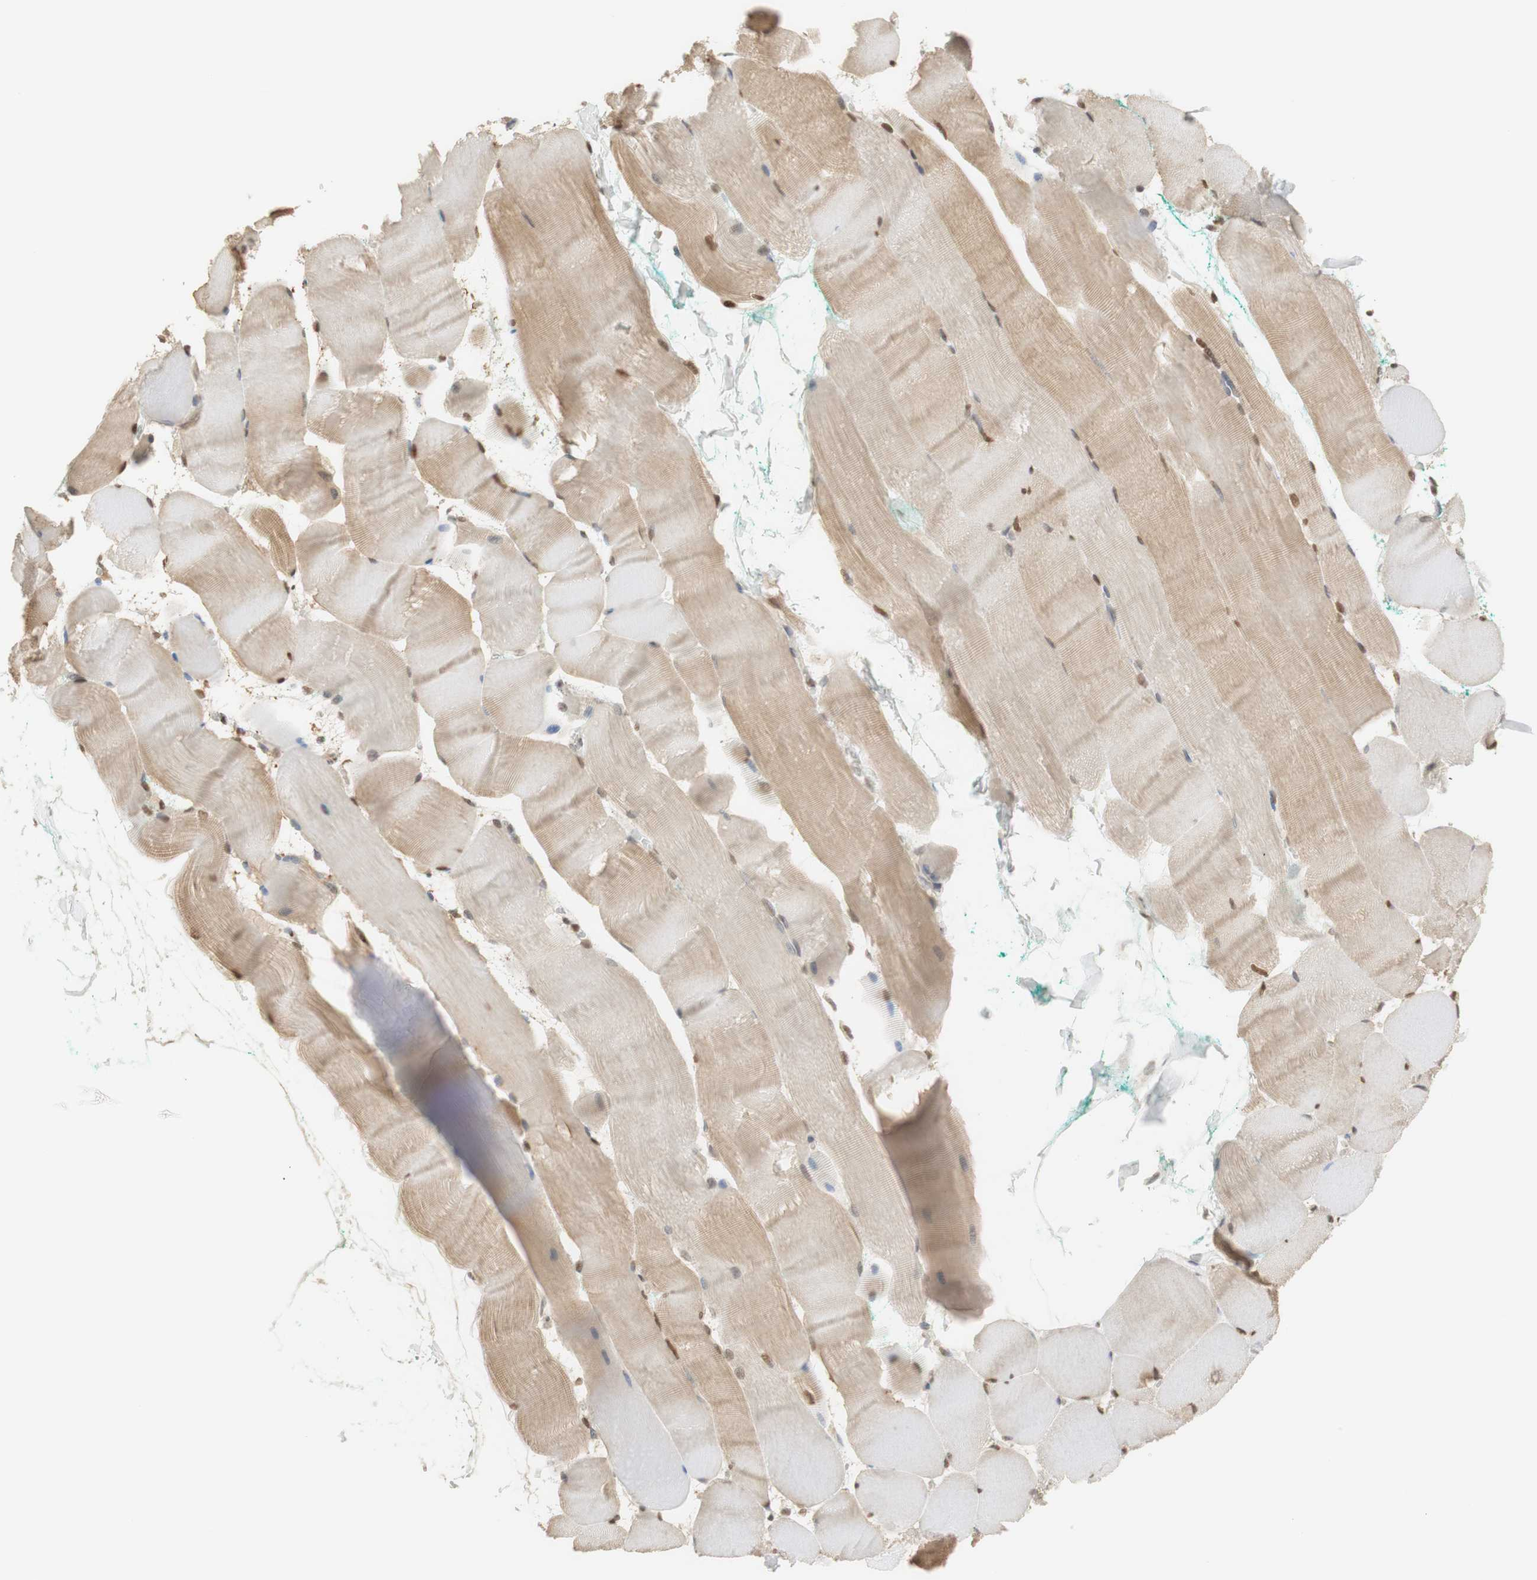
{"staining": {"intensity": "moderate", "quantity": "25%-75%", "location": "cytoplasmic/membranous,nuclear"}, "tissue": "skeletal muscle", "cell_type": "Myocytes", "image_type": "normal", "snomed": [{"axis": "morphology", "description": "Normal tissue, NOS"}, {"axis": "morphology", "description": "Squamous cell carcinoma, NOS"}, {"axis": "topography", "description": "Skeletal muscle"}], "caption": "Normal skeletal muscle was stained to show a protein in brown. There is medium levels of moderate cytoplasmic/membranous,nuclear positivity in about 25%-75% of myocytes. (Stains: DAB in brown, nuclei in blue, Microscopy: brightfield microscopy at high magnification).", "gene": "NAP1L4", "patient": {"sex": "male", "age": 51}}